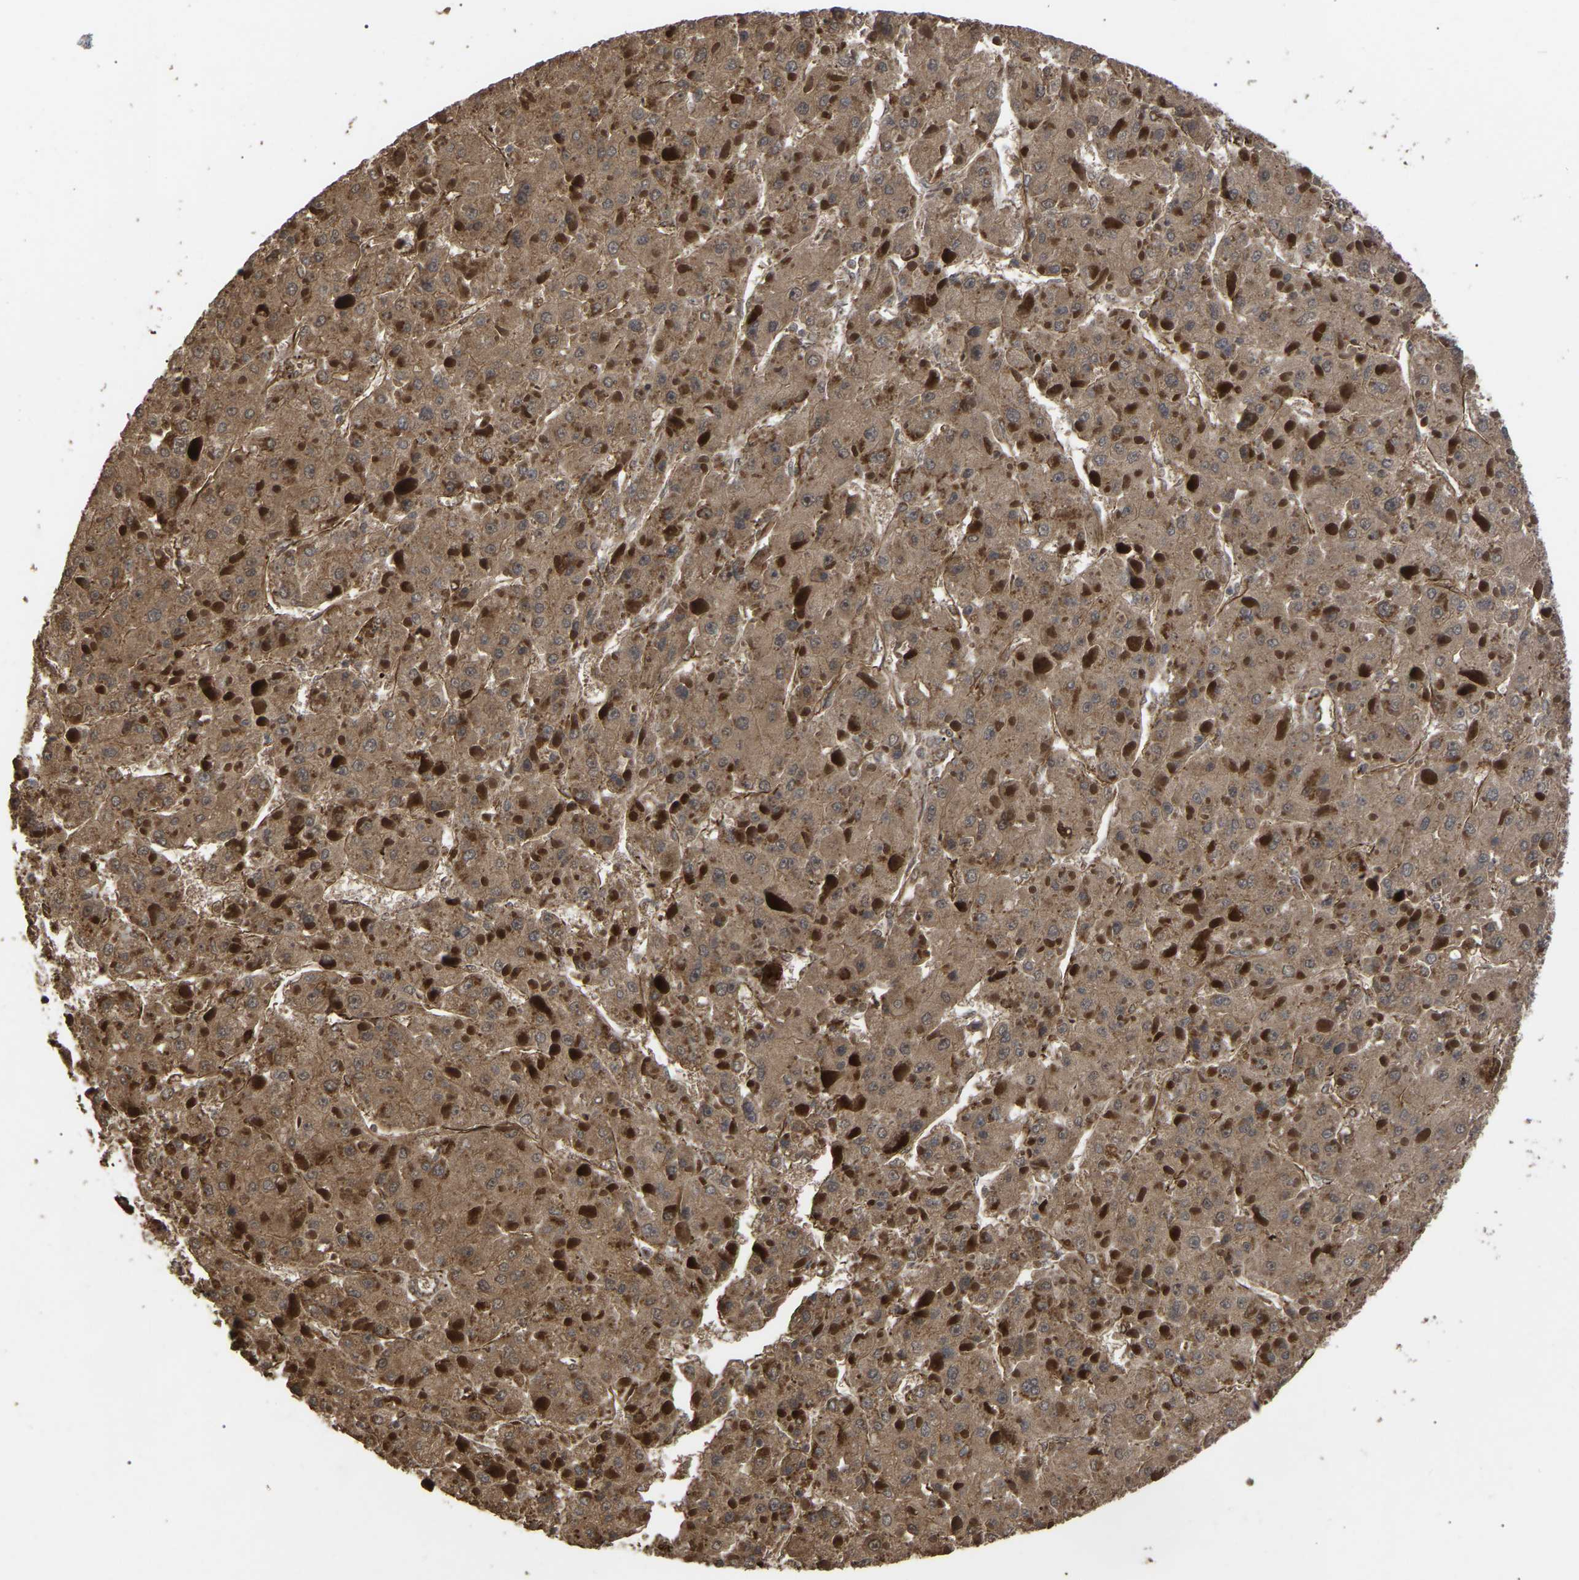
{"staining": {"intensity": "moderate", "quantity": ">75%", "location": "cytoplasmic/membranous"}, "tissue": "liver cancer", "cell_type": "Tumor cells", "image_type": "cancer", "snomed": [{"axis": "morphology", "description": "Carcinoma, Hepatocellular, NOS"}, {"axis": "topography", "description": "Liver"}], "caption": "Protein staining exhibits moderate cytoplasmic/membranous expression in approximately >75% of tumor cells in liver cancer (hepatocellular carcinoma). (IHC, brightfield microscopy, high magnification).", "gene": "FAM161B", "patient": {"sex": "female", "age": 73}}